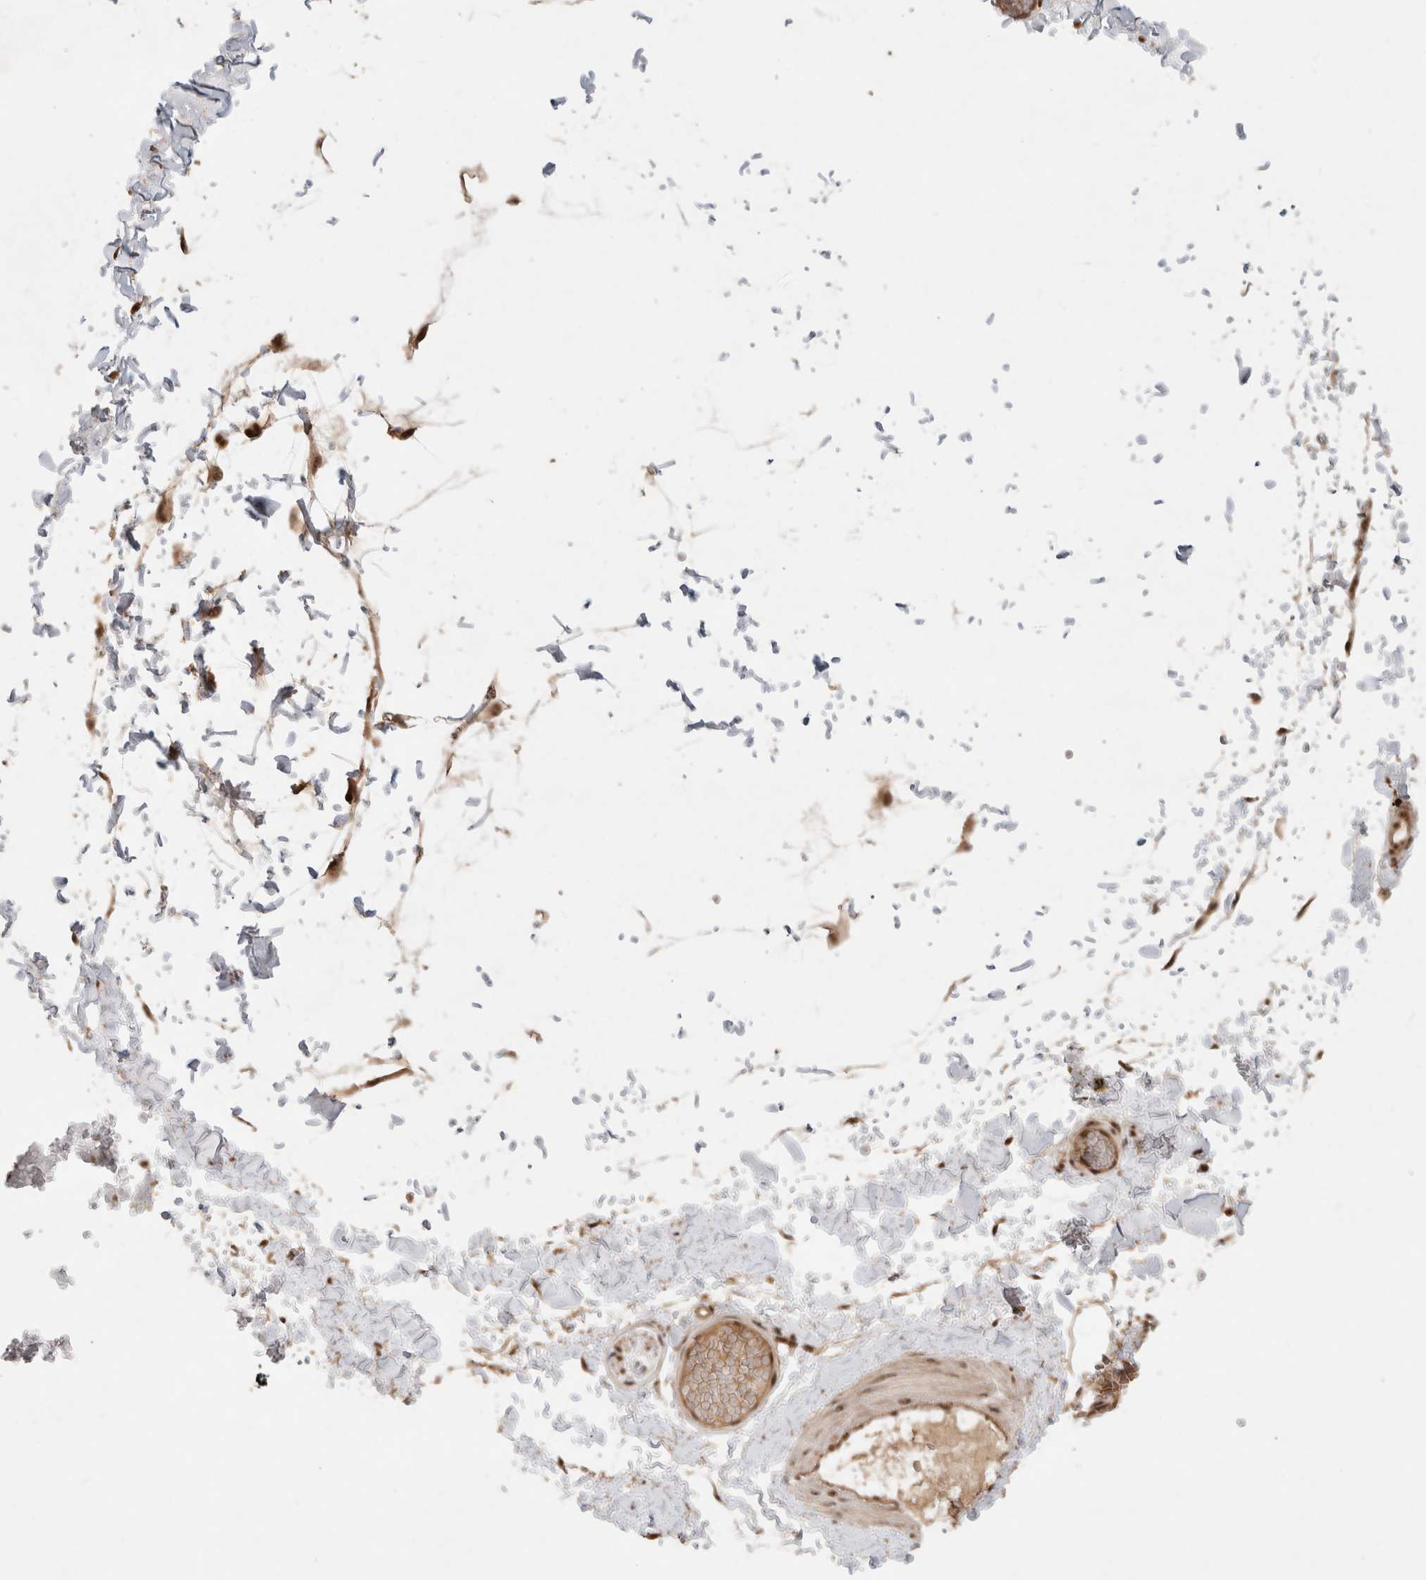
{"staining": {"intensity": "moderate", "quantity": ">75%", "location": "cytoplasmic/membranous,nuclear"}, "tissue": "adipose tissue", "cell_type": "Adipocytes", "image_type": "normal", "snomed": [{"axis": "morphology", "description": "Normal tissue, NOS"}, {"axis": "topography", "description": "Adipose tissue"}, {"axis": "topography", "description": "Vascular tissue"}, {"axis": "topography", "description": "Peripheral nerve tissue"}], "caption": "Unremarkable adipose tissue exhibits moderate cytoplasmic/membranous,nuclear positivity in approximately >75% of adipocytes Ihc stains the protein of interest in brown and the nuclei are stained blue..", "gene": "MPHOSPH6", "patient": {"sex": "male", "age": 25}}